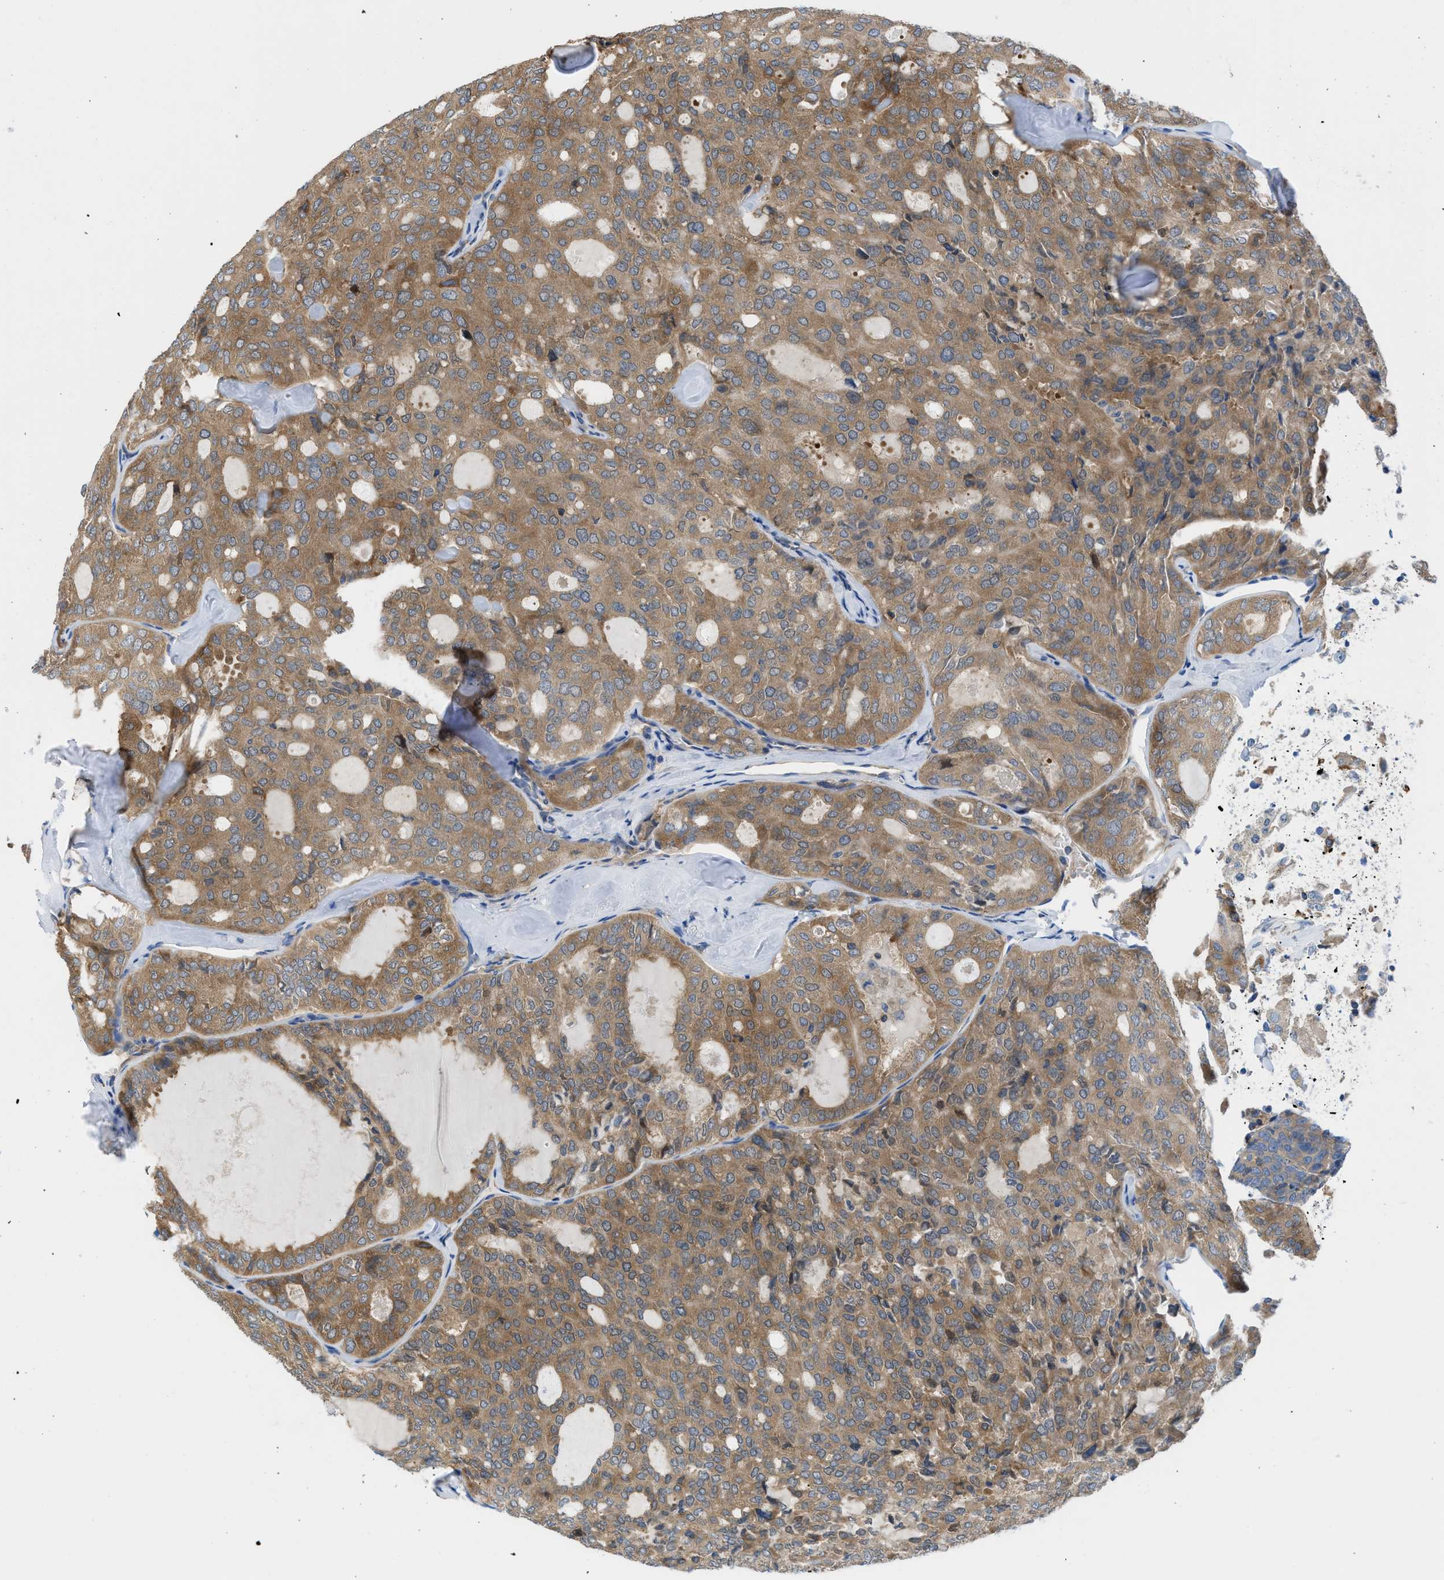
{"staining": {"intensity": "moderate", "quantity": ">75%", "location": "cytoplasmic/membranous"}, "tissue": "thyroid cancer", "cell_type": "Tumor cells", "image_type": "cancer", "snomed": [{"axis": "morphology", "description": "Follicular adenoma carcinoma, NOS"}, {"axis": "topography", "description": "Thyroid gland"}], "caption": "Protein expression analysis of thyroid cancer shows moderate cytoplasmic/membranous positivity in approximately >75% of tumor cells.", "gene": "CHKB", "patient": {"sex": "male", "age": 75}}